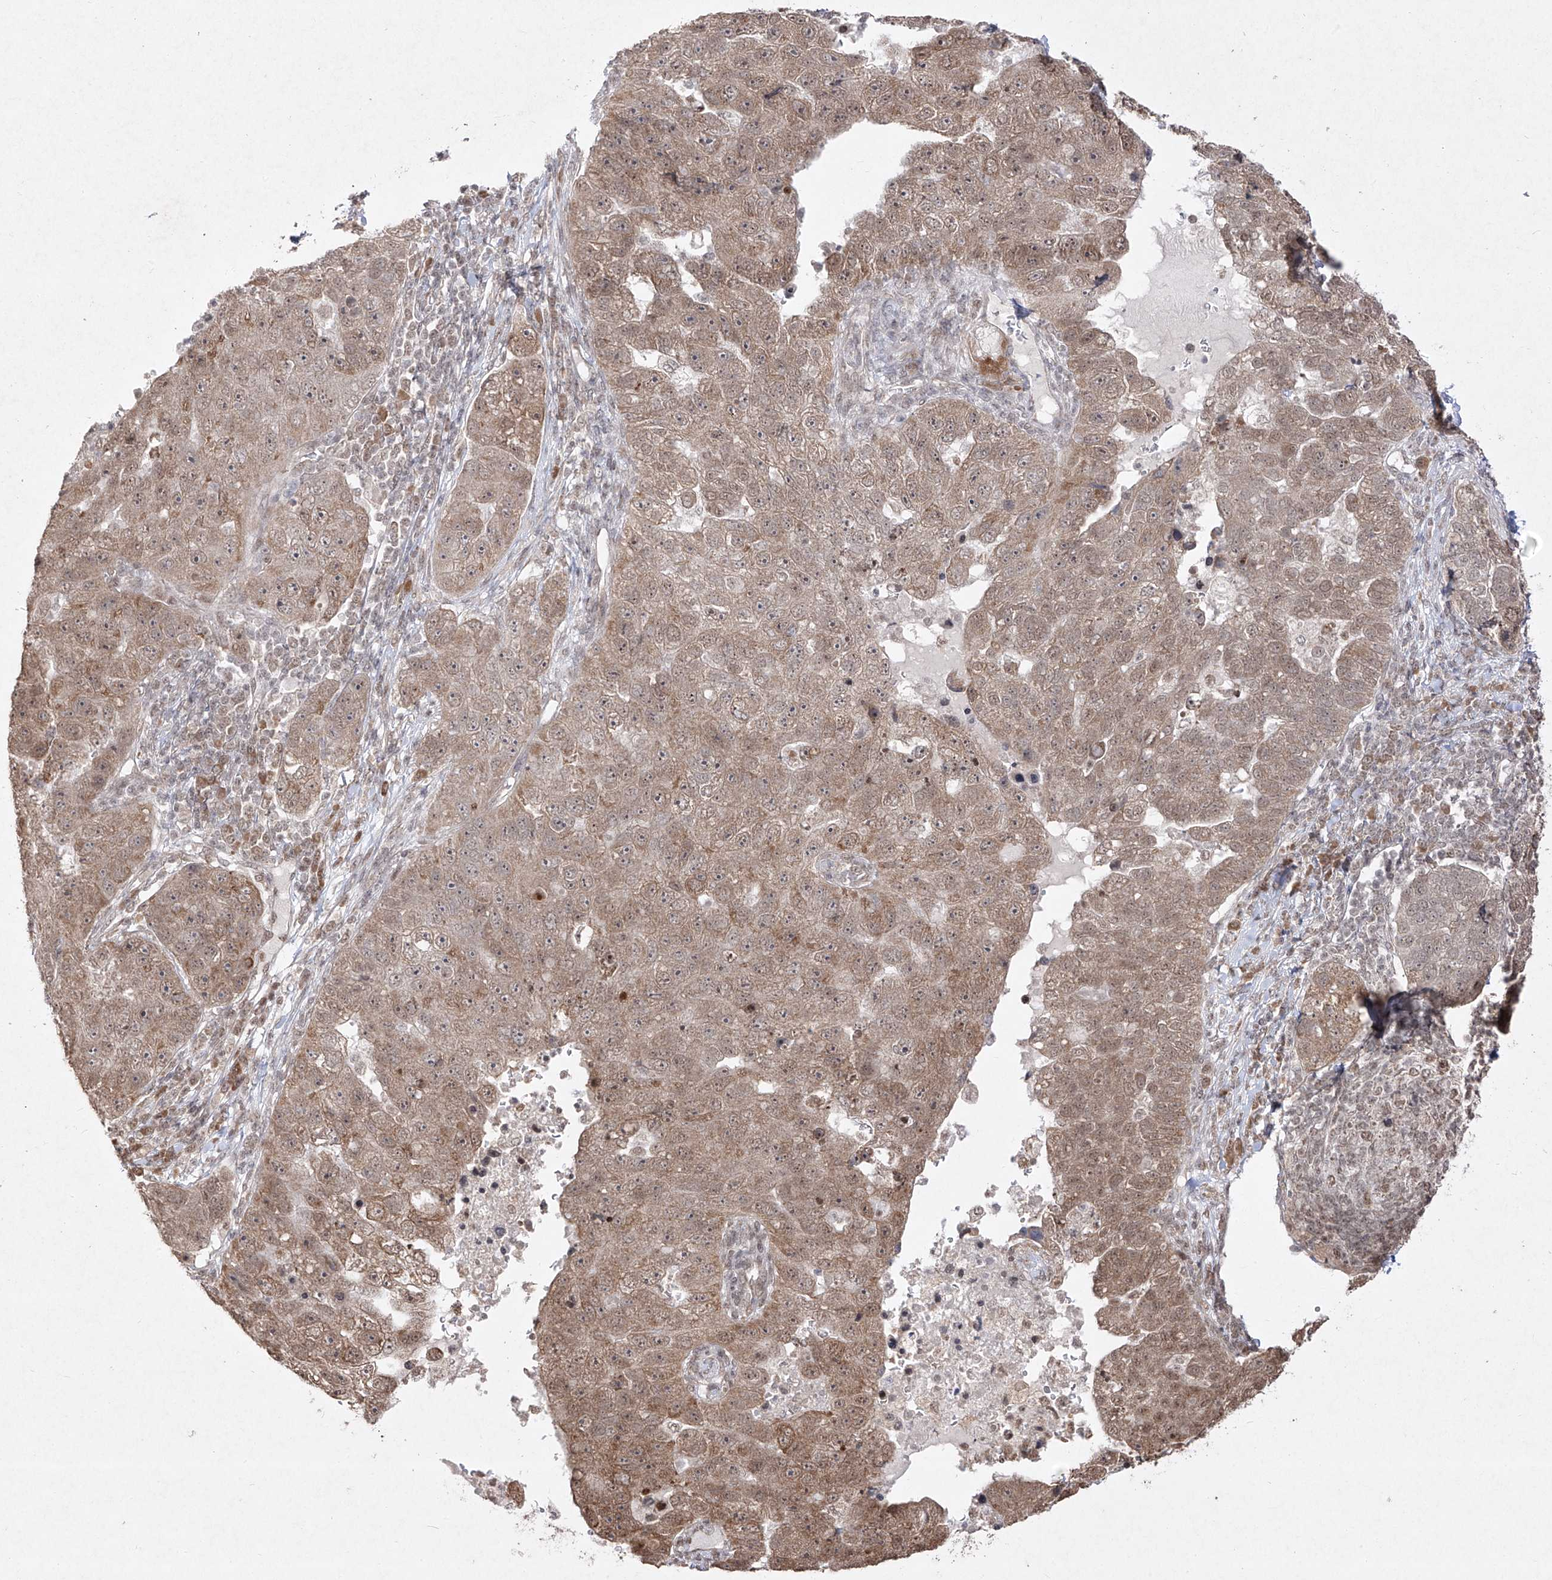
{"staining": {"intensity": "moderate", "quantity": ">75%", "location": "cytoplasmic/membranous,nuclear"}, "tissue": "pancreatic cancer", "cell_type": "Tumor cells", "image_type": "cancer", "snomed": [{"axis": "morphology", "description": "Adenocarcinoma, NOS"}, {"axis": "topography", "description": "Pancreas"}], "caption": "A medium amount of moderate cytoplasmic/membranous and nuclear staining is appreciated in about >75% of tumor cells in pancreatic adenocarcinoma tissue.", "gene": "SNRNP27", "patient": {"sex": "female", "age": 61}}